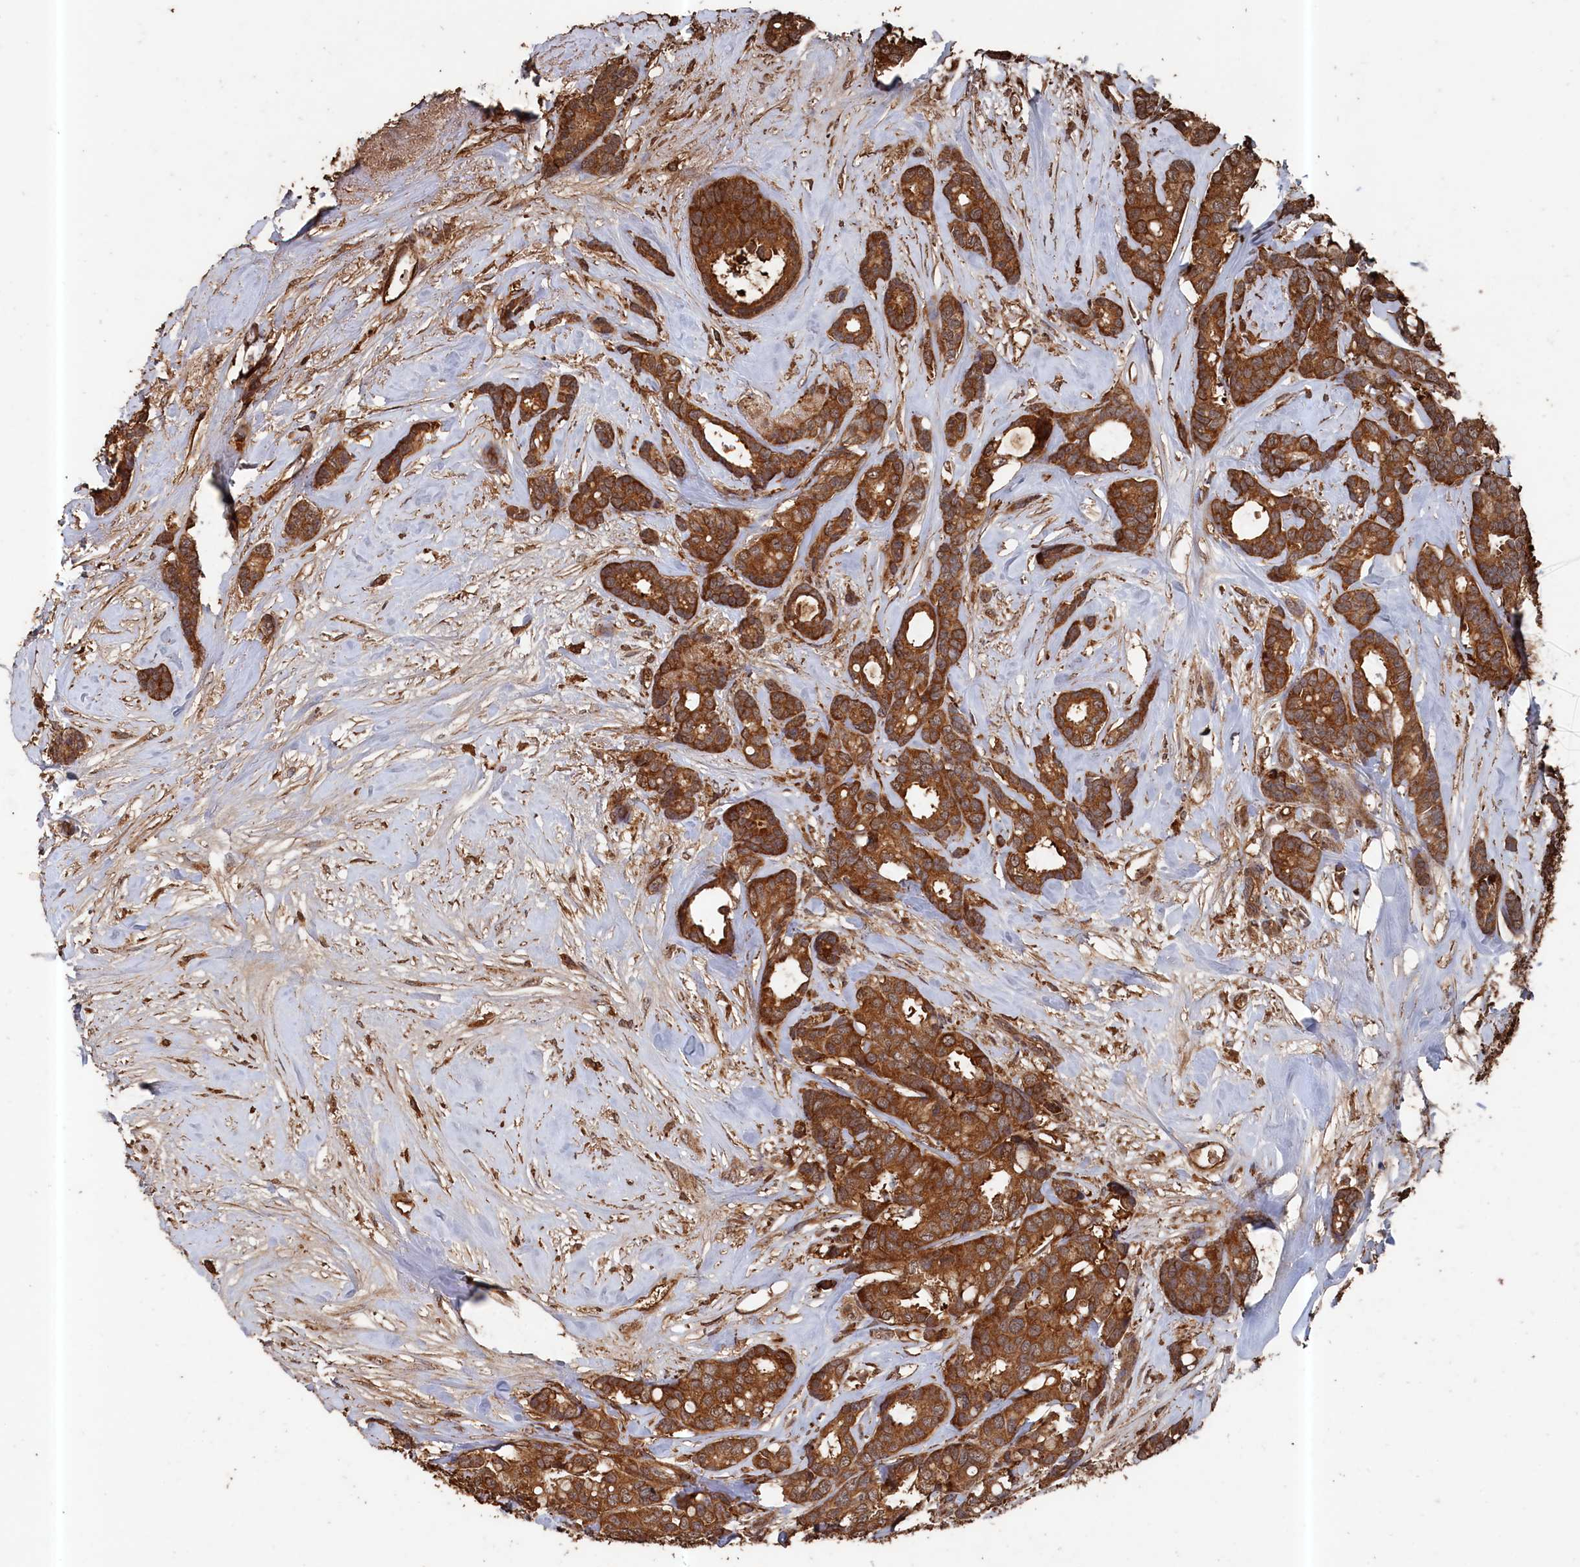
{"staining": {"intensity": "strong", "quantity": ">75%", "location": "cytoplasmic/membranous"}, "tissue": "breast cancer", "cell_type": "Tumor cells", "image_type": "cancer", "snomed": [{"axis": "morphology", "description": "Duct carcinoma"}, {"axis": "topography", "description": "Breast"}], "caption": "This image exhibits immunohistochemistry (IHC) staining of human breast infiltrating ductal carcinoma, with high strong cytoplasmic/membranous positivity in approximately >75% of tumor cells.", "gene": "SNX33", "patient": {"sex": "female", "age": 87}}